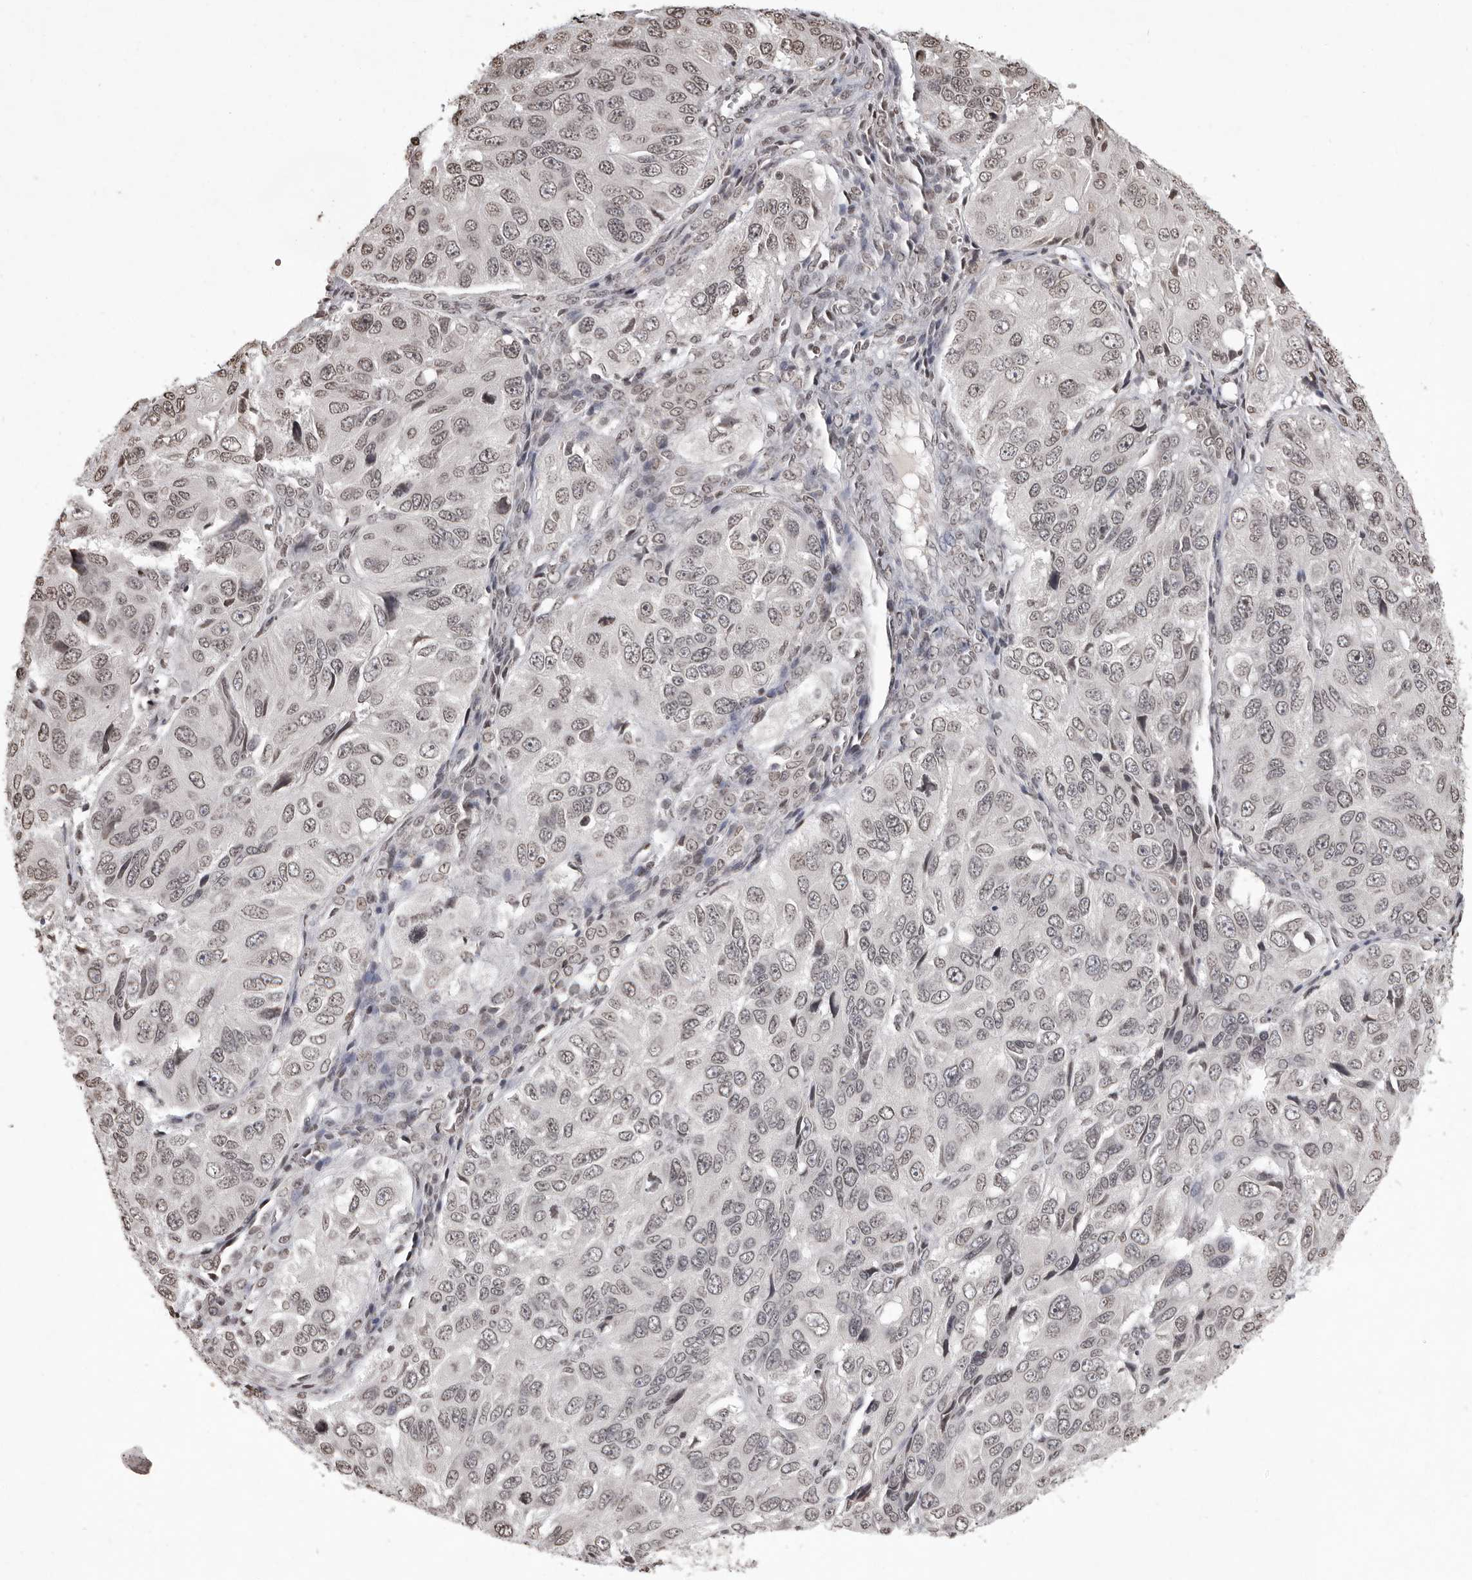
{"staining": {"intensity": "weak", "quantity": "25%-75%", "location": "nuclear"}, "tissue": "ovarian cancer", "cell_type": "Tumor cells", "image_type": "cancer", "snomed": [{"axis": "morphology", "description": "Carcinoma, endometroid"}, {"axis": "topography", "description": "Ovary"}], "caption": "This is a photomicrograph of IHC staining of endometroid carcinoma (ovarian), which shows weak expression in the nuclear of tumor cells.", "gene": "WDR45", "patient": {"sex": "female", "age": 51}}